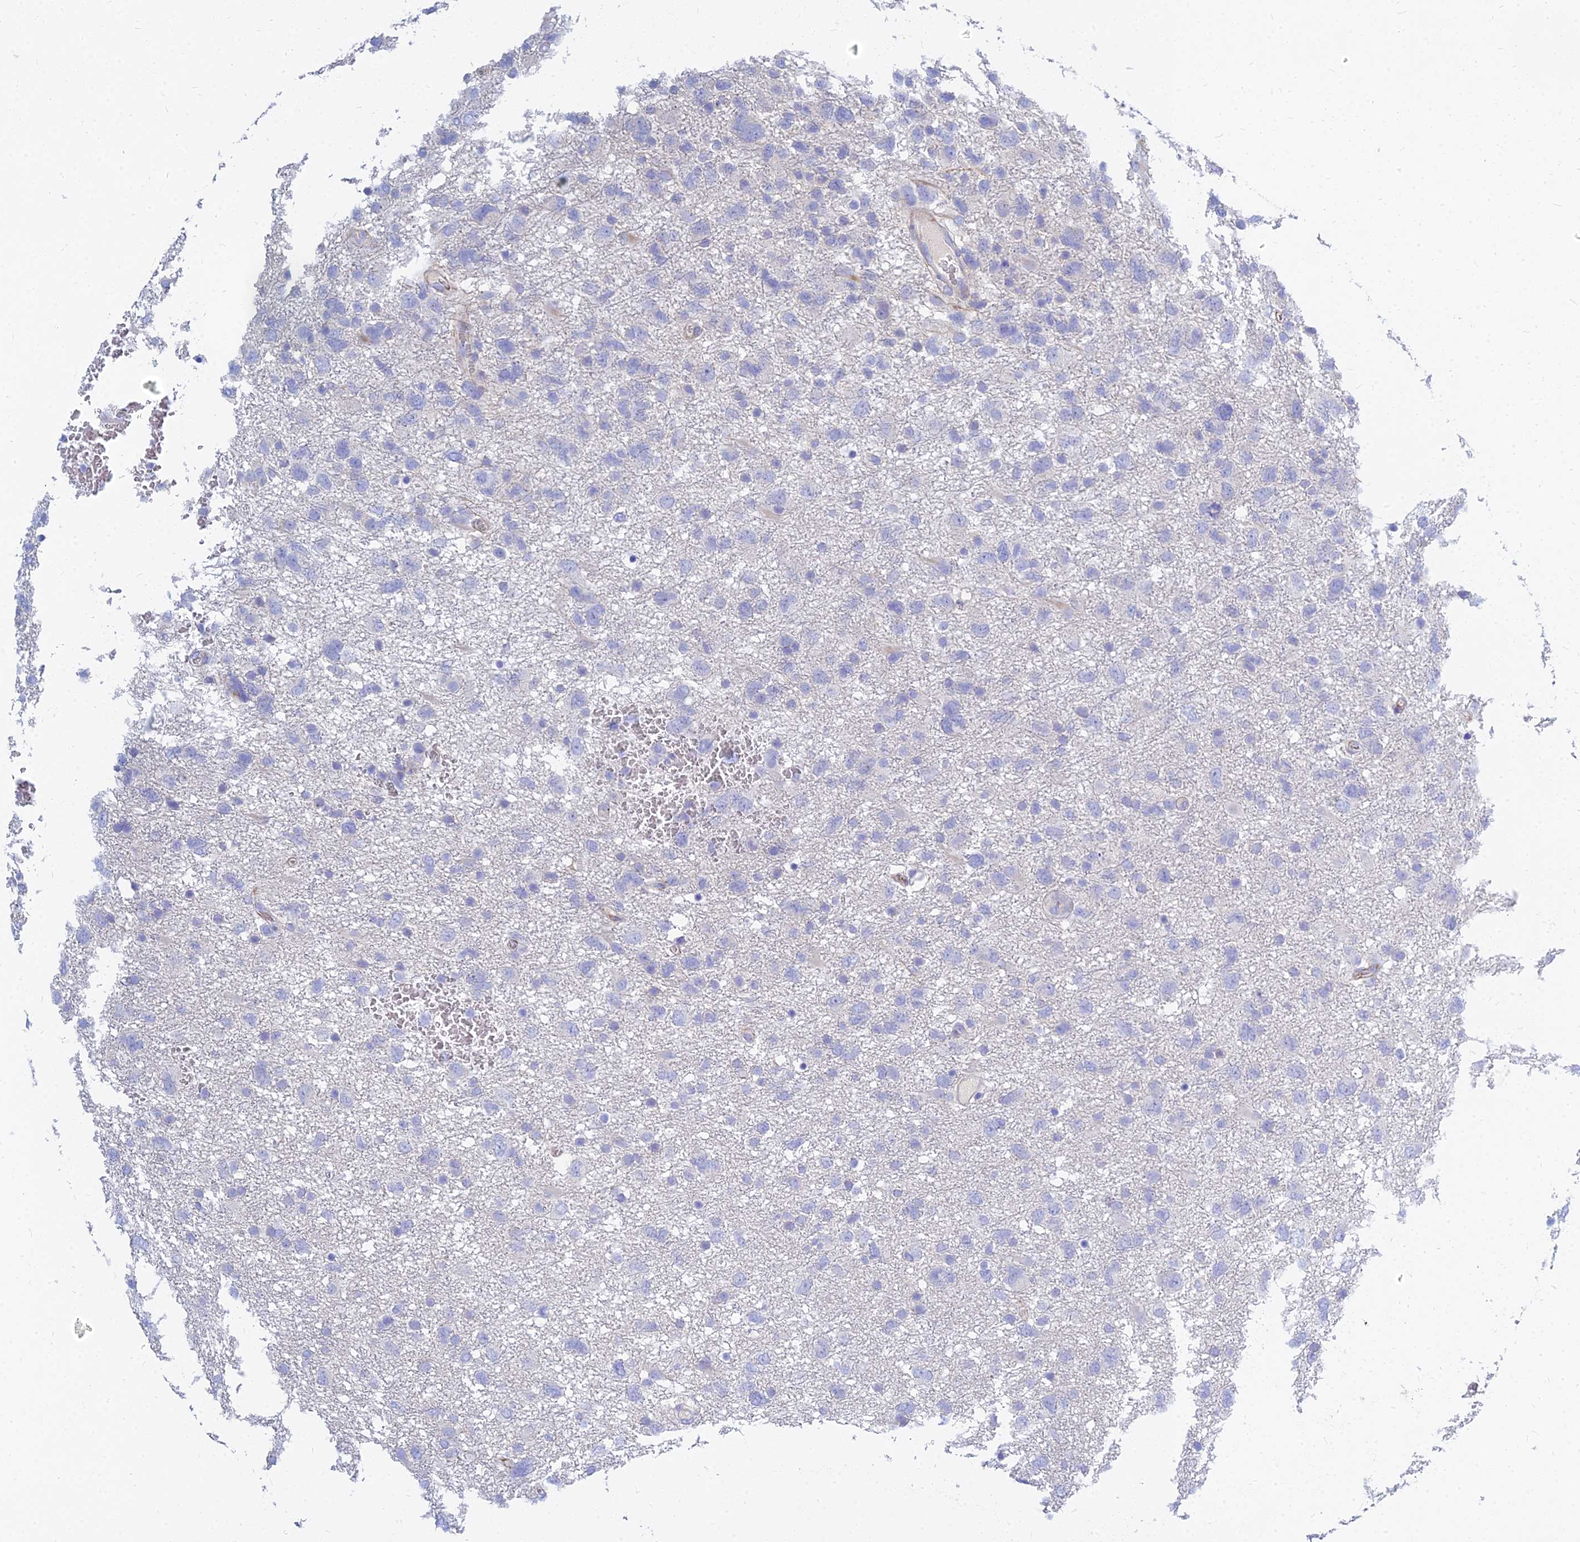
{"staining": {"intensity": "negative", "quantity": "none", "location": "none"}, "tissue": "glioma", "cell_type": "Tumor cells", "image_type": "cancer", "snomed": [{"axis": "morphology", "description": "Glioma, malignant, High grade"}, {"axis": "topography", "description": "Brain"}], "caption": "Glioma stained for a protein using immunohistochemistry (IHC) displays no expression tumor cells.", "gene": "ZNF552", "patient": {"sex": "male", "age": 61}}